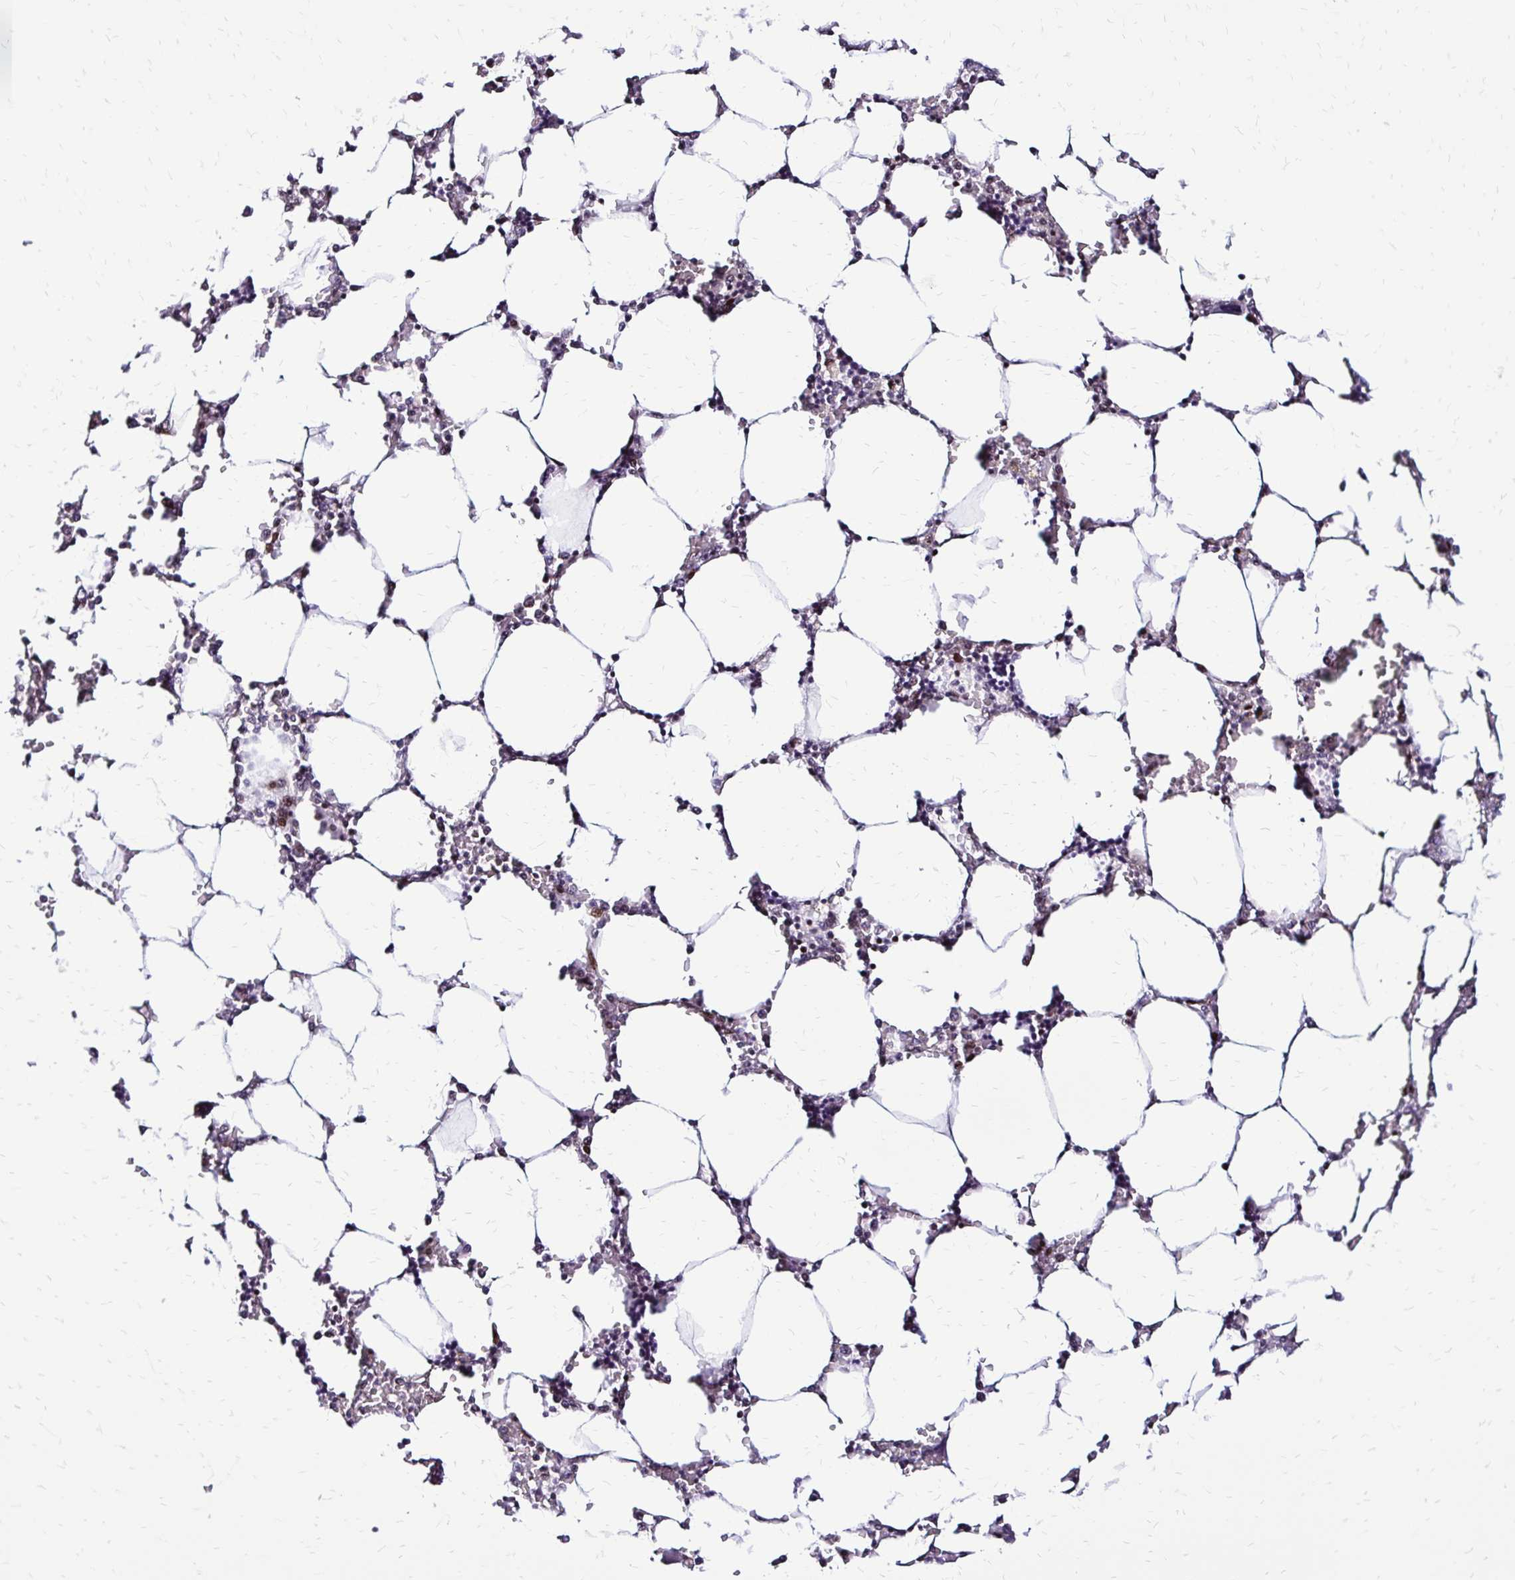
{"staining": {"intensity": "weak", "quantity": "<25%", "location": "nuclear"}, "tissue": "bone marrow", "cell_type": "Hematopoietic cells", "image_type": "normal", "snomed": [{"axis": "morphology", "description": "Normal tissue, NOS"}, {"axis": "topography", "description": "Bone marrow"}], "caption": "An immunohistochemistry micrograph of normal bone marrow is shown. There is no staining in hematopoietic cells of bone marrow.", "gene": "TOB1", "patient": {"sex": "male", "age": 64}}